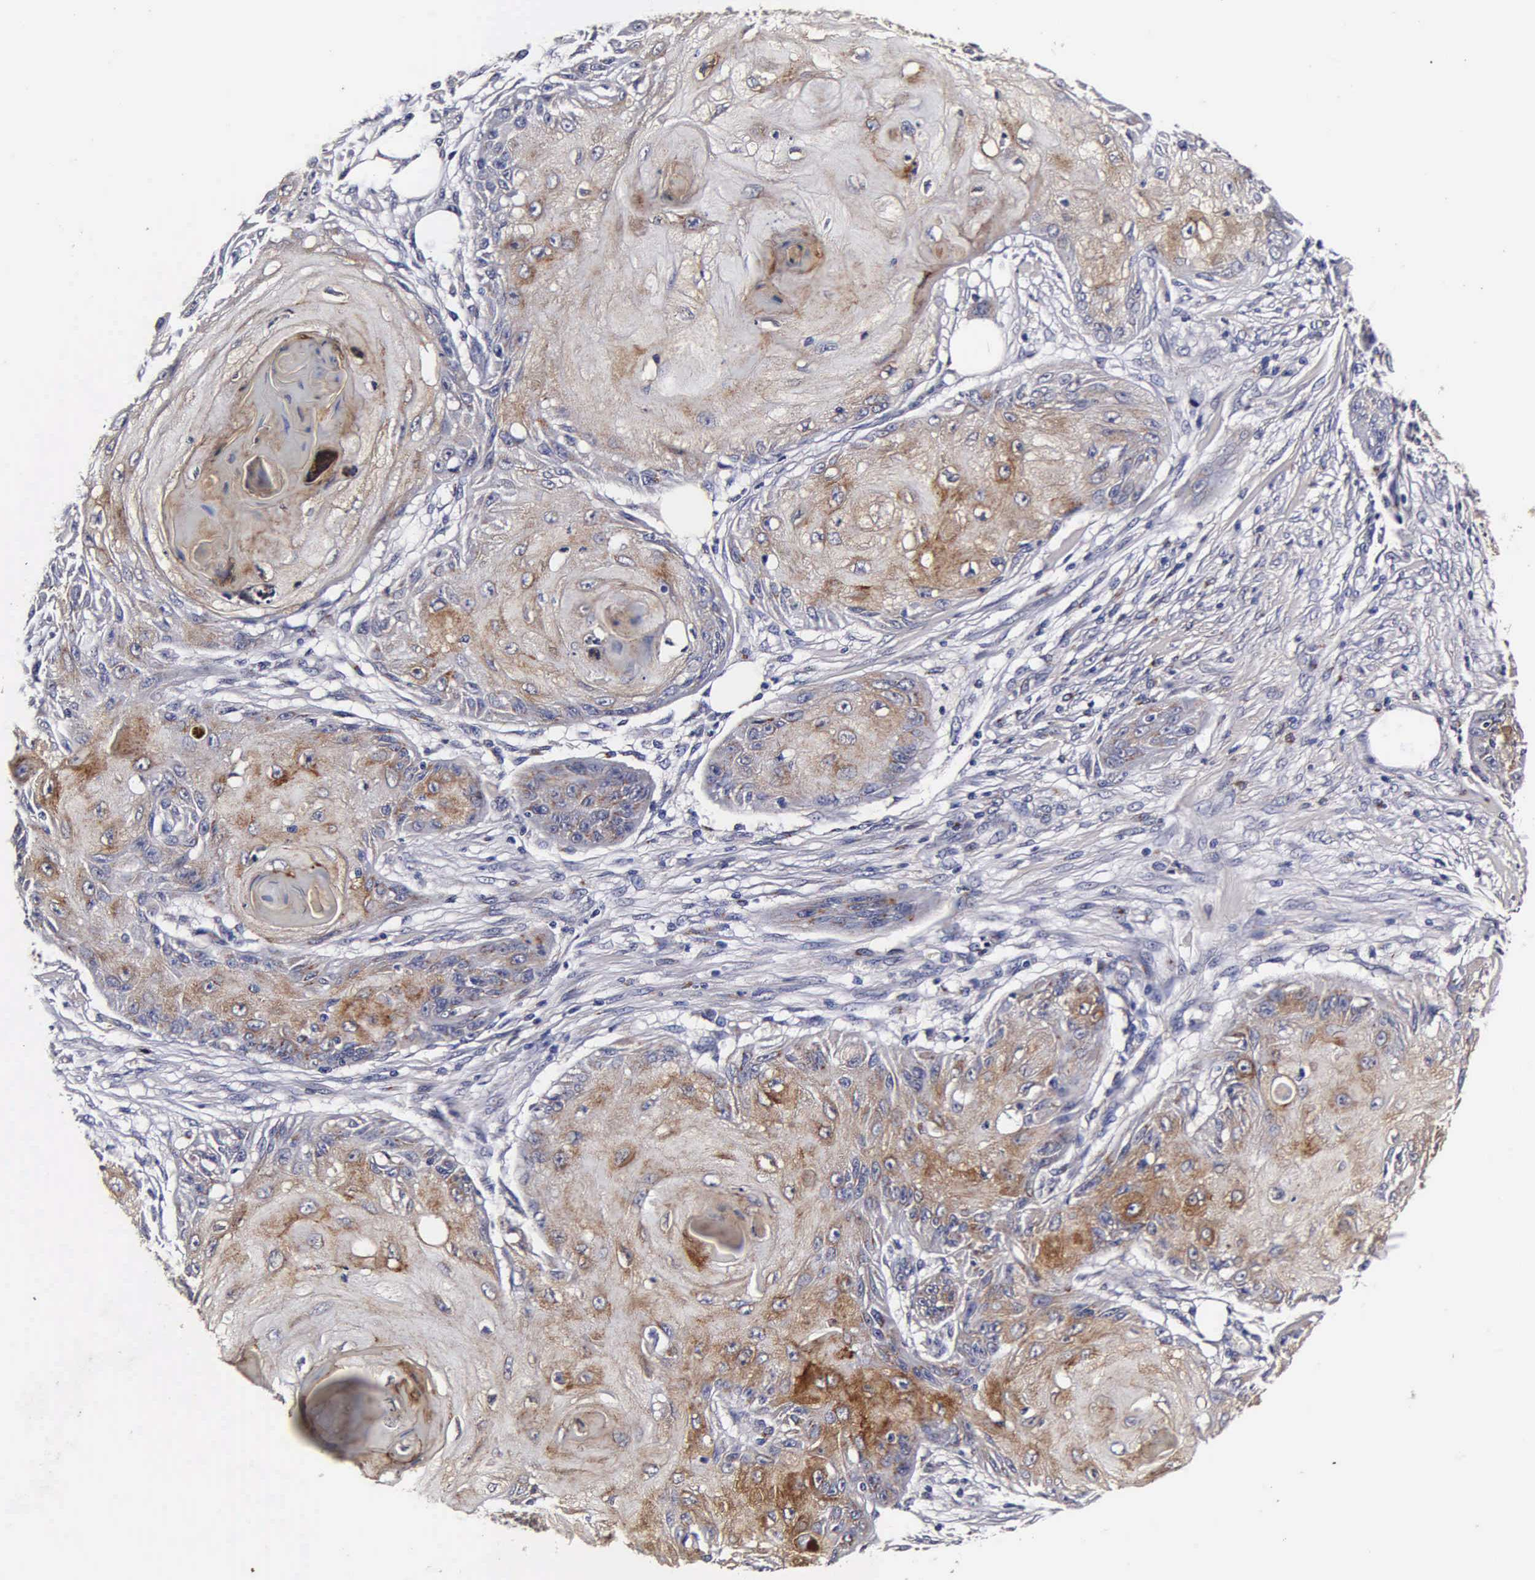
{"staining": {"intensity": "moderate", "quantity": "25%-75%", "location": "cytoplasmic/membranous"}, "tissue": "skin cancer", "cell_type": "Tumor cells", "image_type": "cancer", "snomed": [{"axis": "morphology", "description": "Squamous cell carcinoma, NOS"}, {"axis": "topography", "description": "Skin"}], "caption": "IHC of human skin cancer (squamous cell carcinoma) displays medium levels of moderate cytoplasmic/membranous staining in approximately 25%-75% of tumor cells.", "gene": "CST3", "patient": {"sex": "female", "age": 88}}